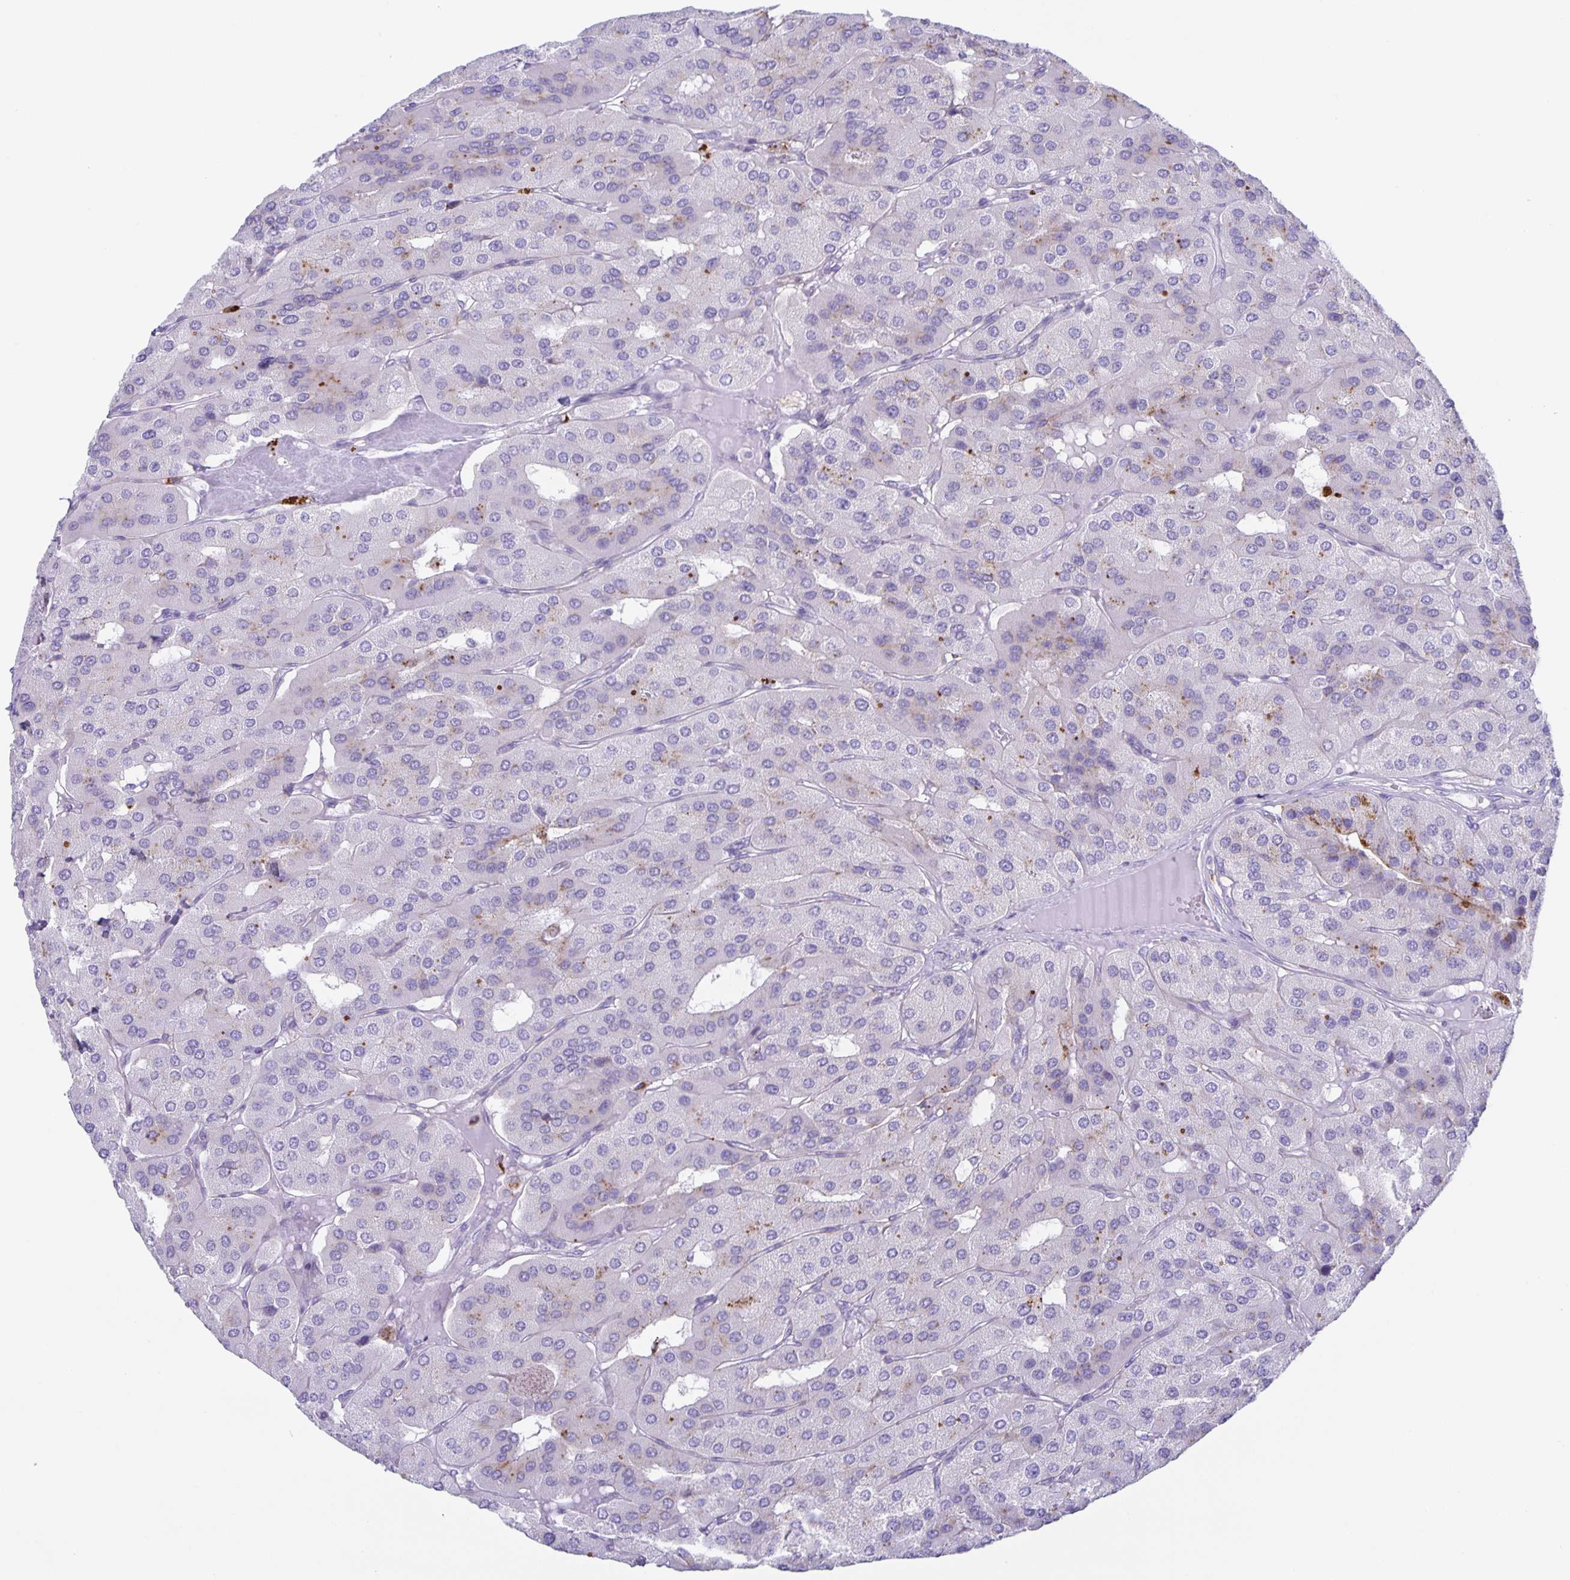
{"staining": {"intensity": "negative", "quantity": "none", "location": "none"}, "tissue": "parathyroid gland", "cell_type": "Glandular cells", "image_type": "normal", "snomed": [{"axis": "morphology", "description": "Normal tissue, NOS"}, {"axis": "morphology", "description": "Adenoma, NOS"}, {"axis": "topography", "description": "Parathyroid gland"}], "caption": "Immunohistochemical staining of benign parathyroid gland exhibits no significant staining in glandular cells.", "gene": "LIPA", "patient": {"sex": "female", "age": 86}}